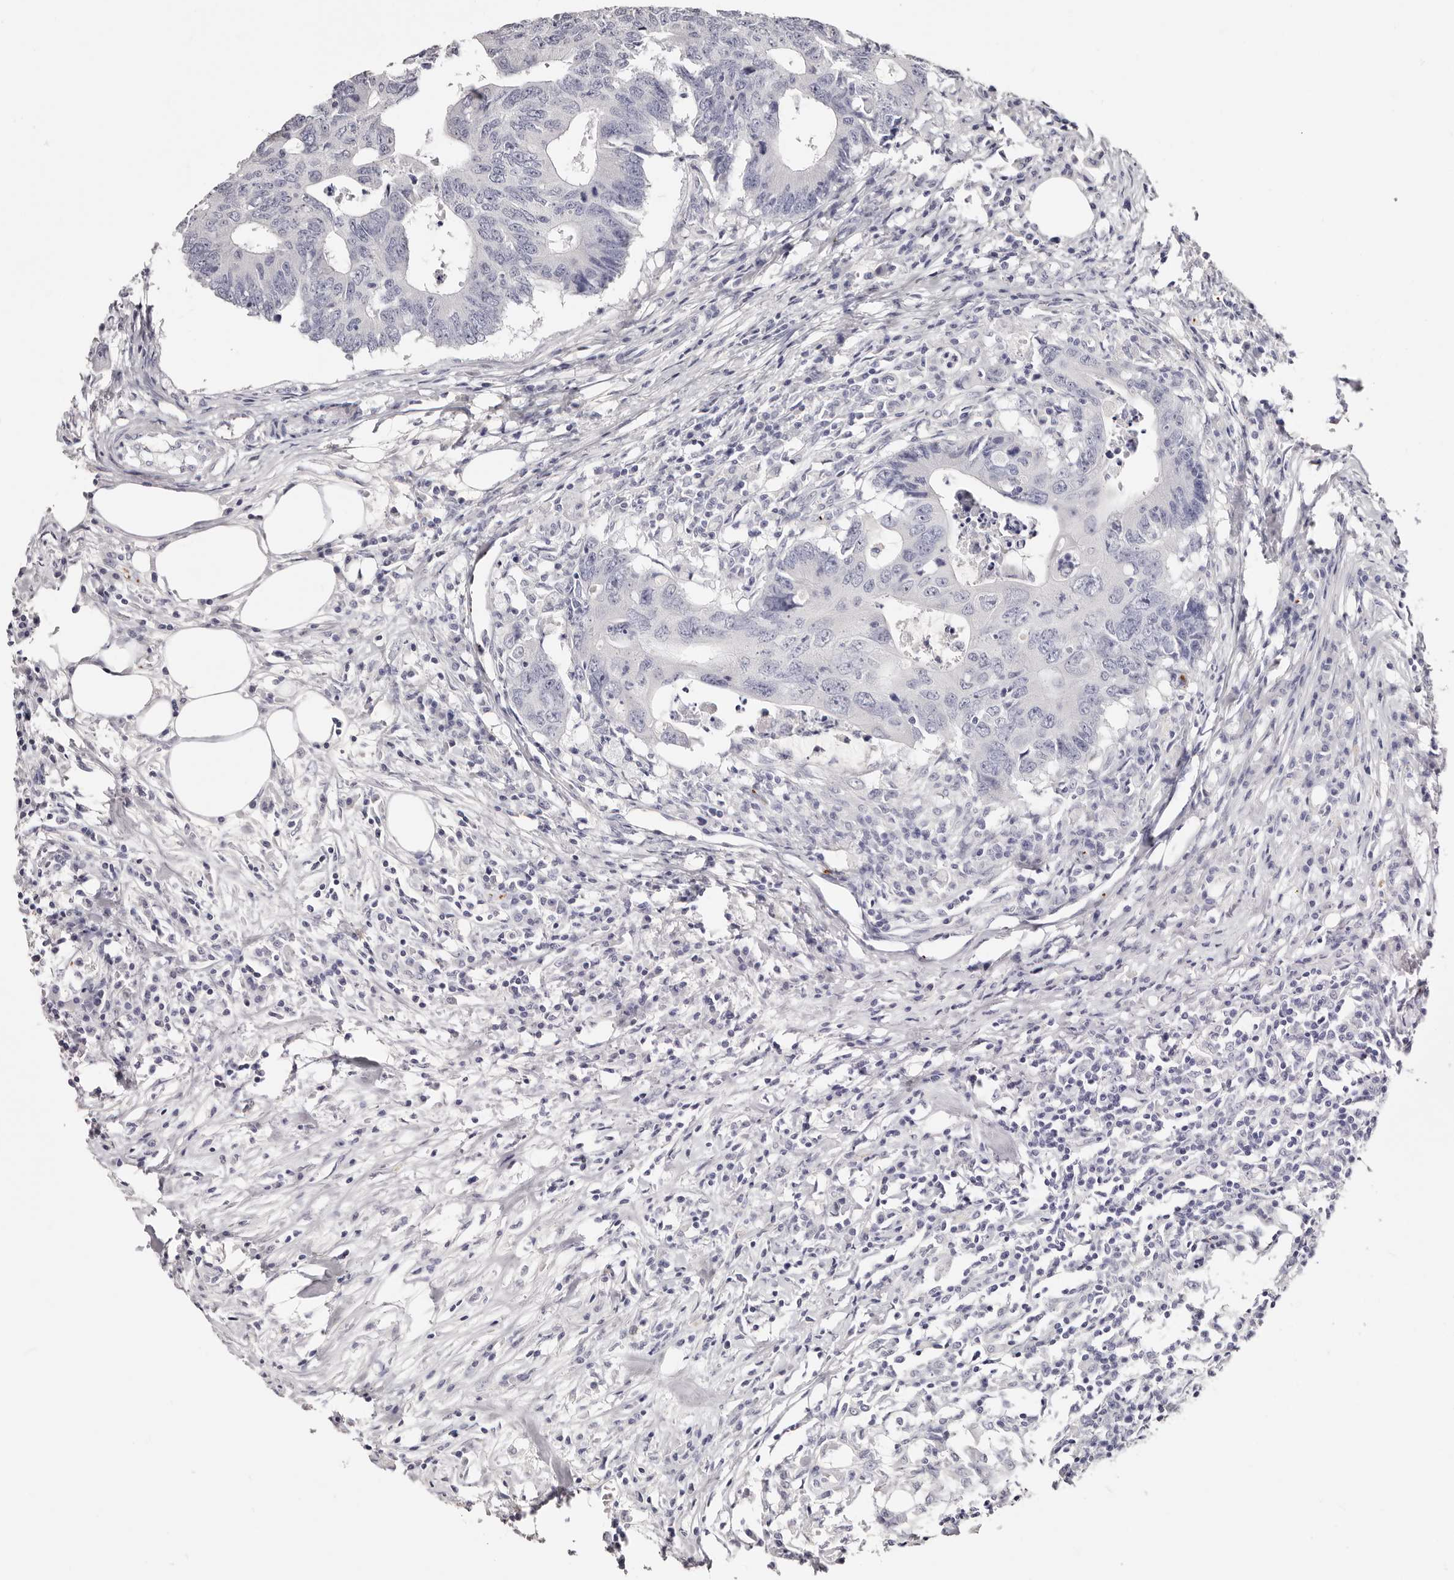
{"staining": {"intensity": "negative", "quantity": "none", "location": "none"}, "tissue": "colorectal cancer", "cell_type": "Tumor cells", "image_type": "cancer", "snomed": [{"axis": "morphology", "description": "Adenocarcinoma, NOS"}, {"axis": "topography", "description": "Colon"}], "caption": "Micrograph shows no protein expression in tumor cells of adenocarcinoma (colorectal) tissue. (Brightfield microscopy of DAB immunohistochemistry (IHC) at high magnification).", "gene": "PF4", "patient": {"sex": "male", "age": 71}}